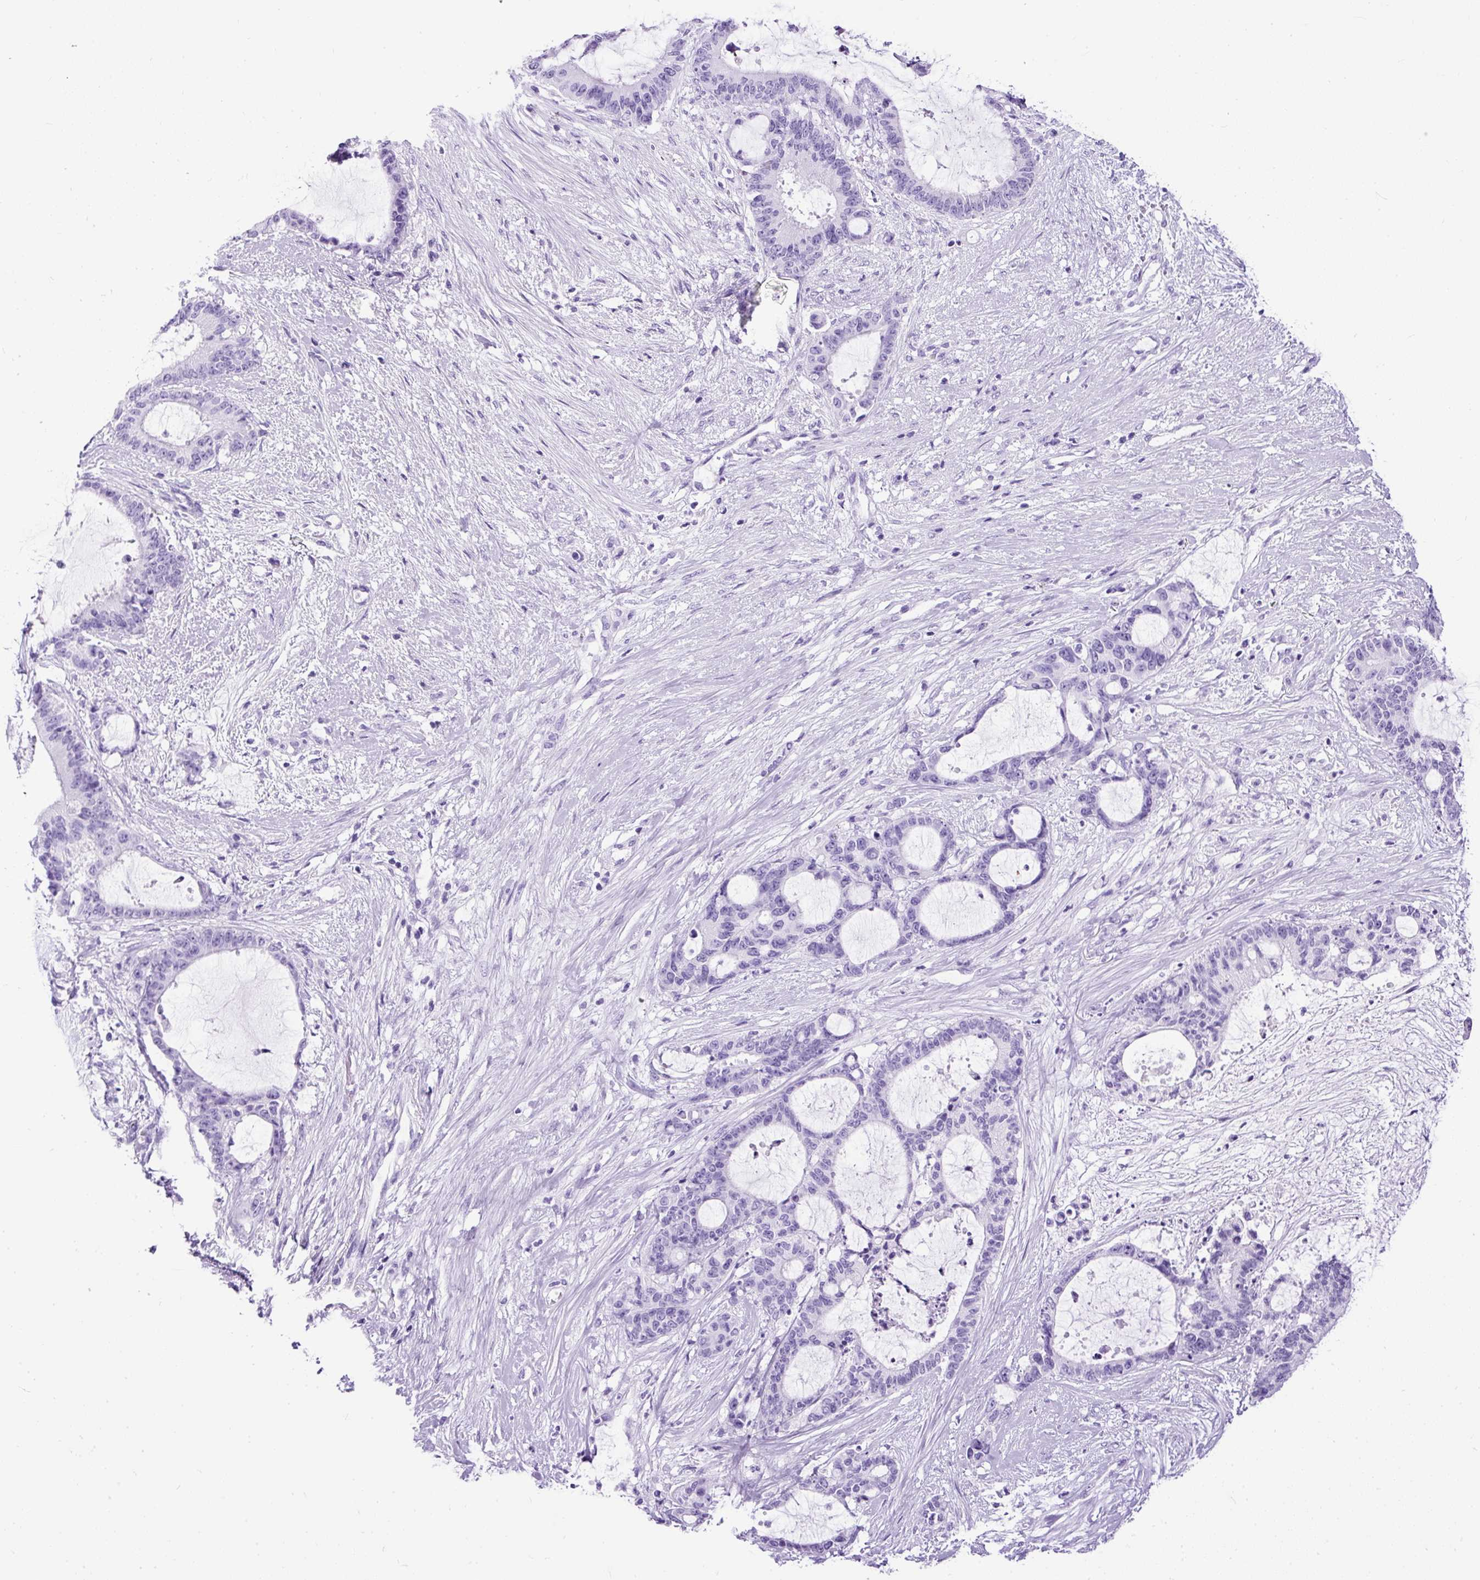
{"staining": {"intensity": "negative", "quantity": "none", "location": "none"}, "tissue": "liver cancer", "cell_type": "Tumor cells", "image_type": "cancer", "snomed": [{"axis": "morphology", "description": "Normal tissue, NOS"}, {"axis": "morphology", "description": "Cholangiocarcinoma"}, {"axis": "topography", "description": "Liver"}, {"axis": "topography", "description": "Peripheral nerve tissue"}], "caption": "Tumor cells are negative for brown protein staining in liver cholangiocarcinoma.", "gene": "PDIA2", "patient": {"sex": "female", "age": 73}}